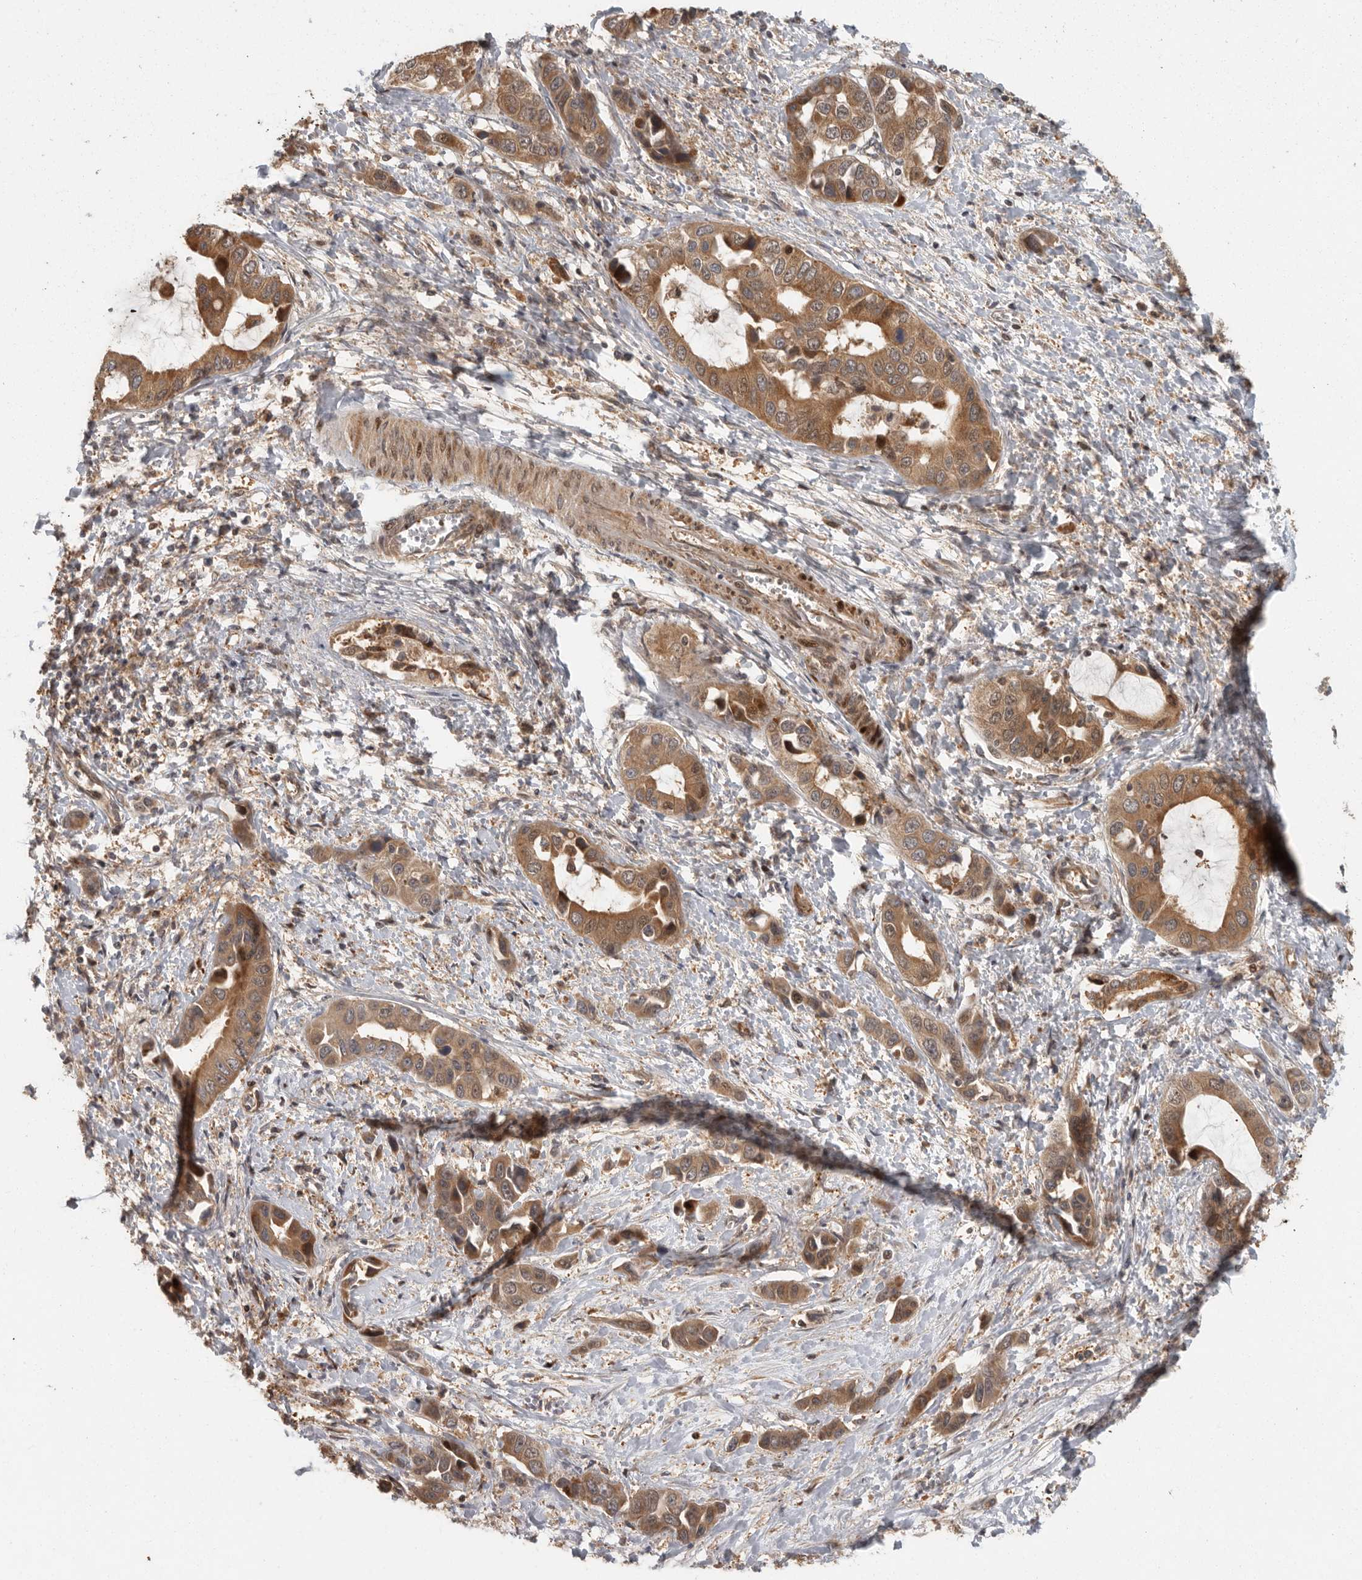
{"staining": {"intensity": "moderate", "quantity": ">75%", "location": "cytoplasmic/membranous"}, "tissue": "liver cancer", "cell_type": "Tumor cells", "image_type": "cancer", "snomed": [{"axis": "morphology", "description": "Cholangiocarcinoma"}, {"axis": "topography", "description": "Liver"}], "caption": "Human liver cancer stained with a protein marker exhibits moderate staining in tumor cells.", "gene": "SWT1", "patient": {"sex": "female", "age": 52}}